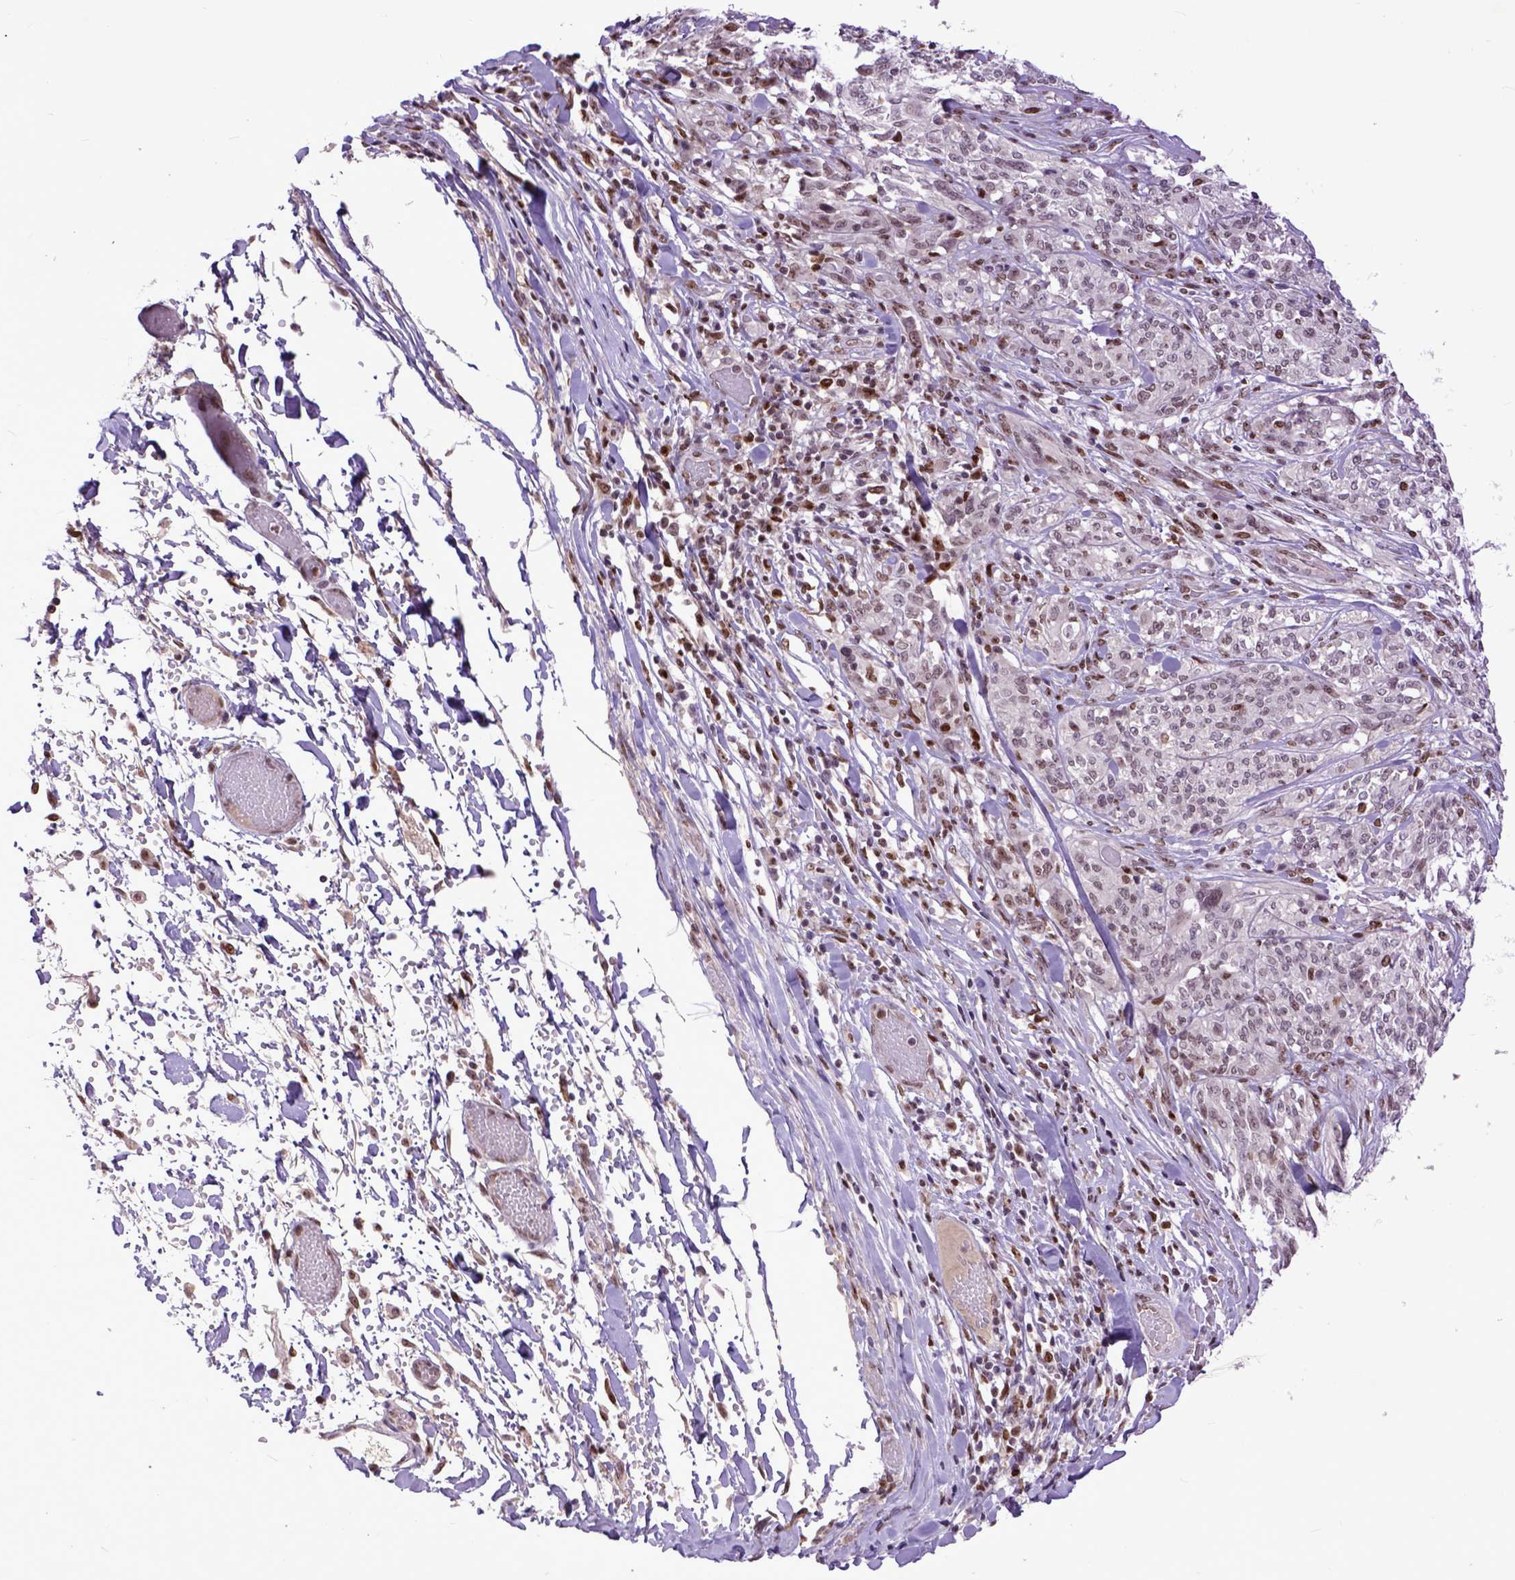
{"staining": {"intensity": "moderate", "quantity": "<25%", "location": "nuclear"}, "tissue": "melanoma", "cell_type": "Tumor cells", "image_type": "cancer", "snomed": [{"axis": "morphology", "description": "Malignant melanoma, NOS"}, {"axis": "topography", "description": "Skin"}], "caption": "The histopathology image exhibits staining of melanoma, revealing moderate nuclear protein staining (brown color) within tumor cells.", "gene": "RCC2", "patient": {"sex": "female", "age": 91}}